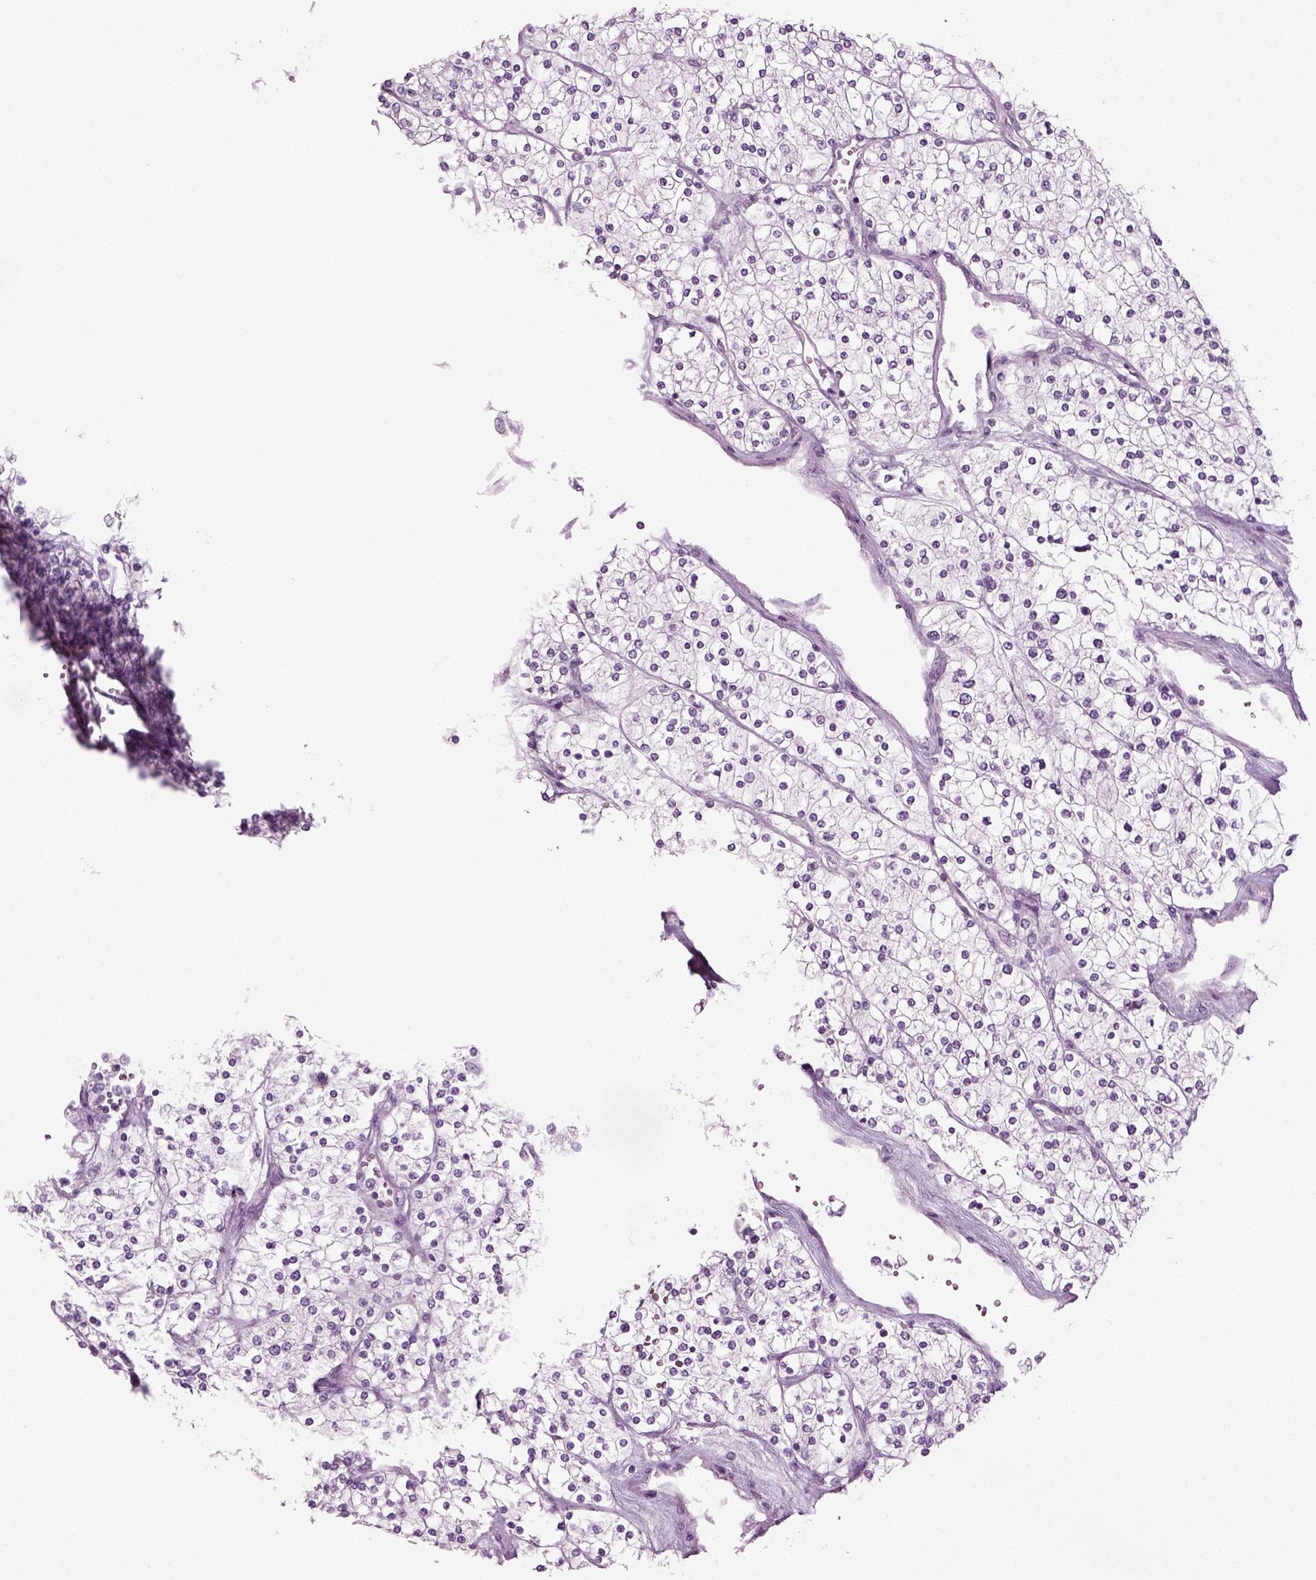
{"staining": {"intensity": "negative", "quantity": "none", "location": "none"}, "tissue": "renal cancer", "cell_type": "Tumor cells", "image_type": "cancer", "snomed": [{"axis": "morphology", "description": "Adenocarcinoma, NOS"}, {"axis": "topography", "description": "Kidney"}], "caption": "Tumor cells are negative for brown protein staining in renal cancer.", "gene": "ZC2HC1C", "patient": {"sex": "male", "age": 80}}